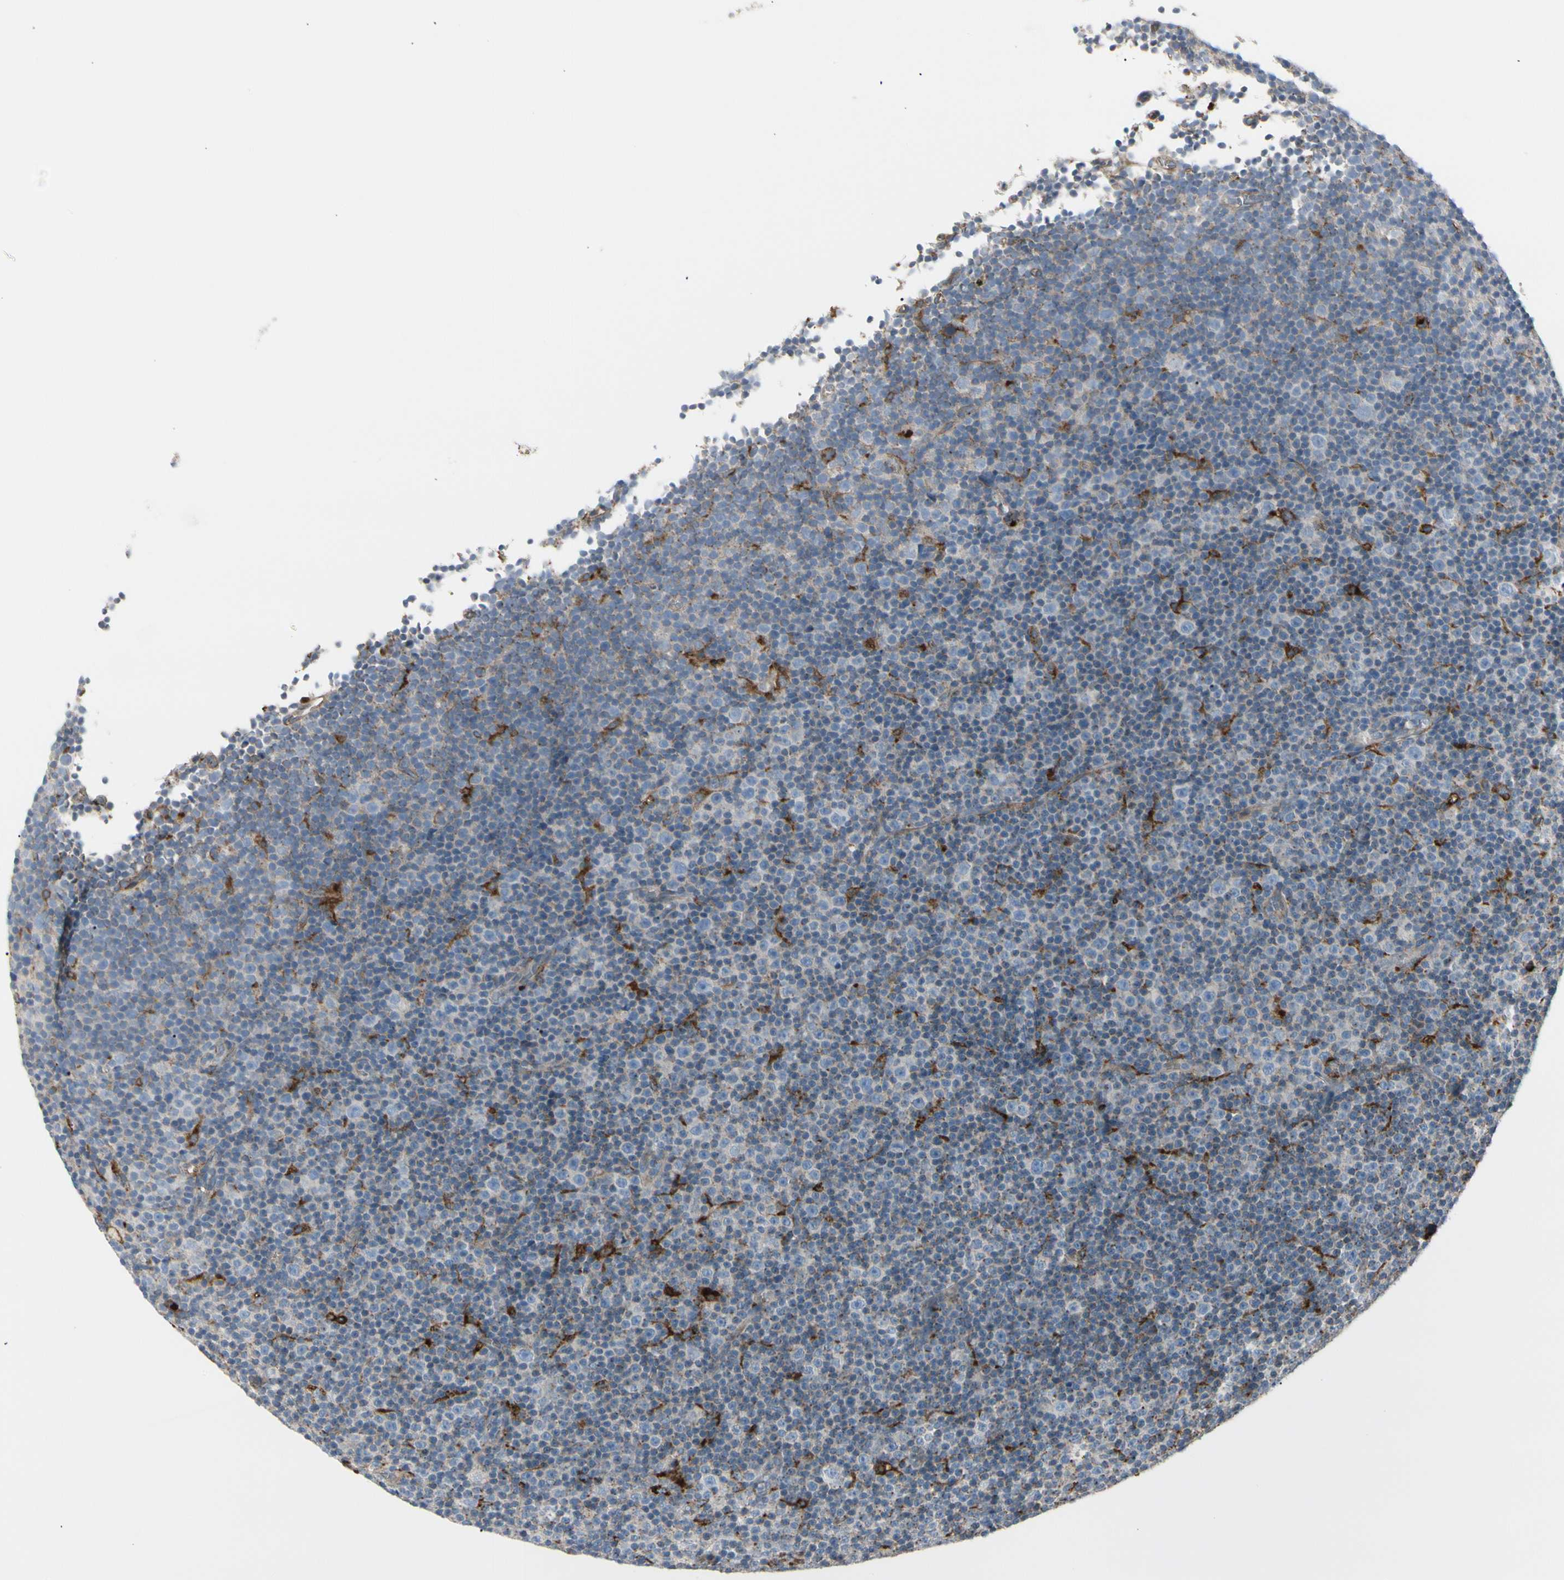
{"staining": {"intensity": "negative", "quantity": "none", "location": "none"}, "tissue": "lymphoma", "cell_type": "Tumor cells", "image_type": "cancer", "snomed": [{"axis": "morphology", "description": "Malignant lymphoma, non-Hodgkin's type, Low grade"}, {"axis": "topography", "description": "Lymph node"}], "caption": "Tumor cells are negative for protein expression in human low-grade malignant lymphoma, non-Hodgkin's type. Nuclei are stained in blue.", "gene": "ATP6V1B2", "patient": {"sex": "female", "age": 67}}